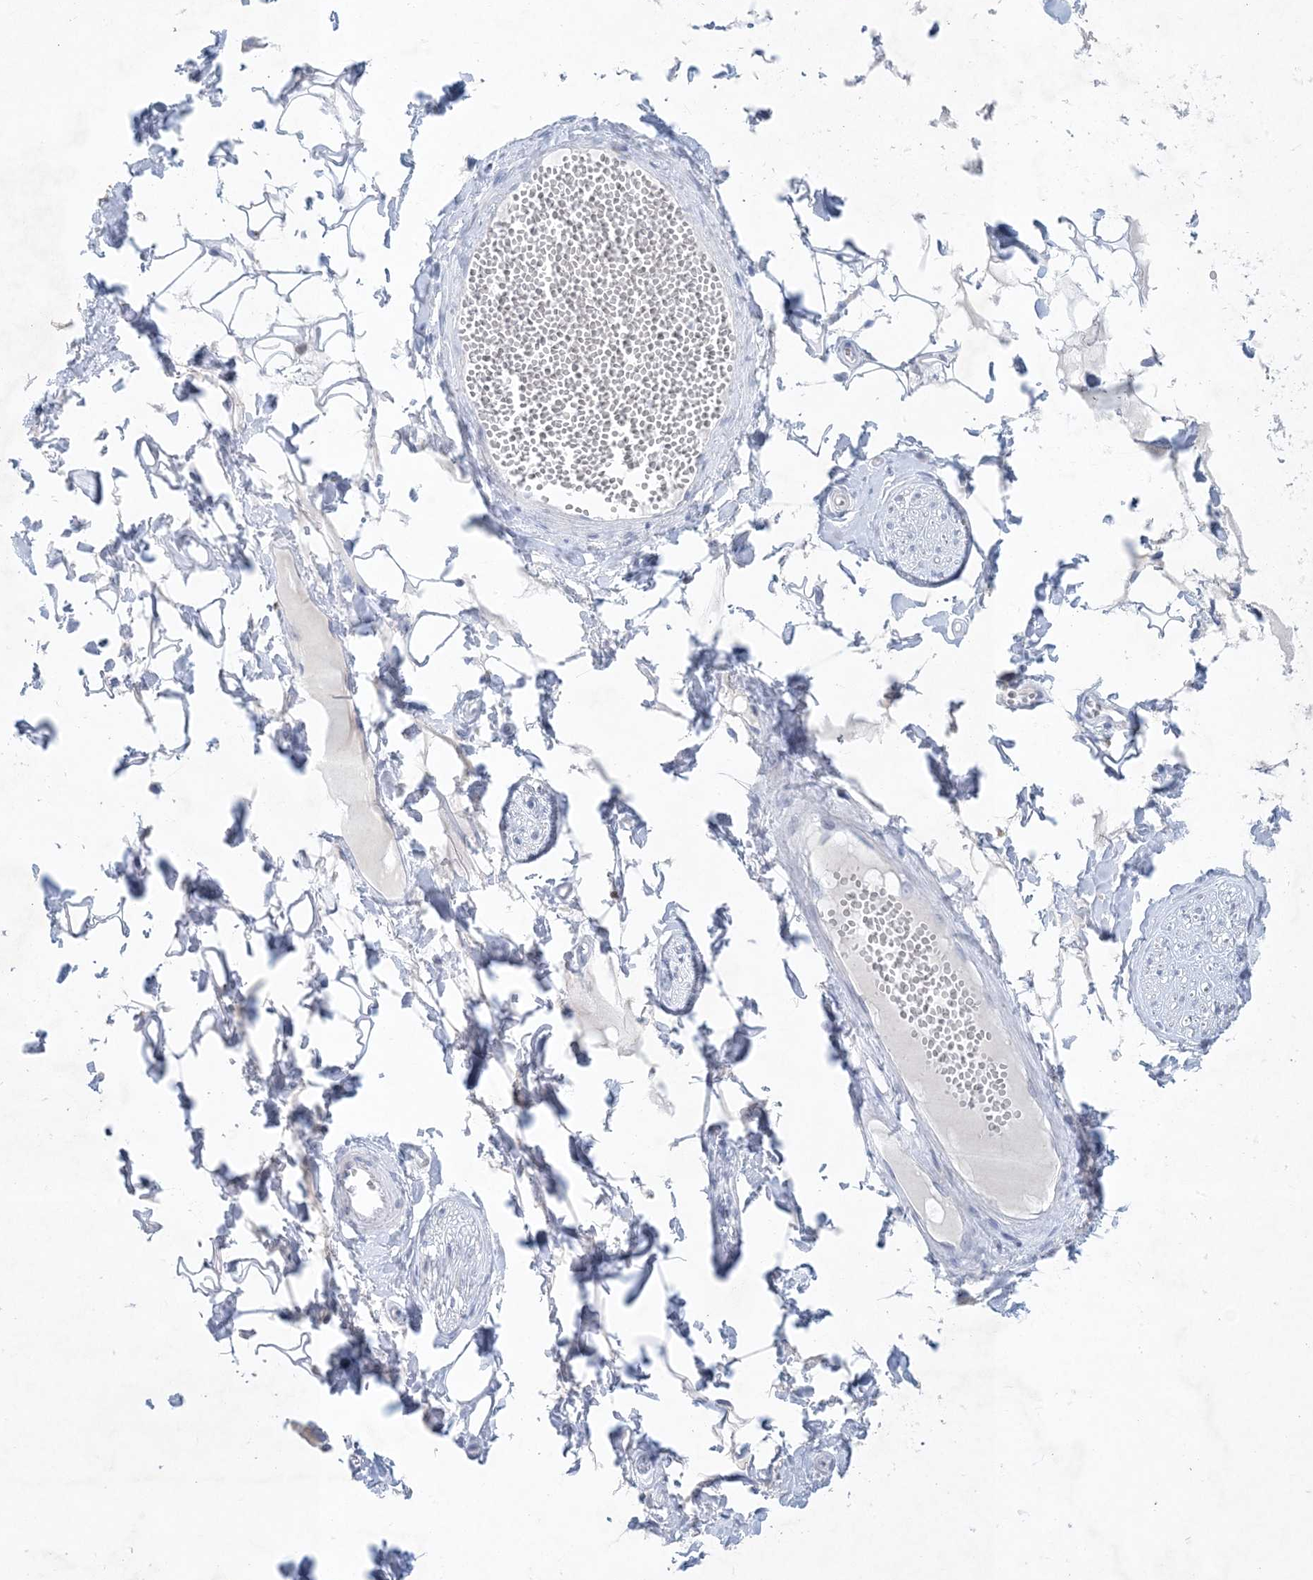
{"staining": {"intensity": "negative", "quantity": "none", "location": "none"}, "tissue": "adipose tissue", "cell_type": "Adipocytes", "image_type": "normal", "snomed": [{"axis": "morphology", "description": "Normal tissue, NOS"}, {"axis": "morphology", "description": "Inflammation, NOS"}, {"axis": "topography", "description": "Salivary gland"}, {"axis": "topography", "description": "Peripheral nerve tissue"}], "caption": "Immunohistochemistry (IHC) photomicrograph of normal adipose tissue: adipose tissue stained with DAB exhibits no significant protein positivity in adipocytes. Brightfield microscopy of IHC stained with DAB (3,3'-diaminobenzidine) (brown) and hematoxylin (blue), captured at high magnification.", "gene": "GABRG1", "patient": {"sex": "female", "age": 75}}